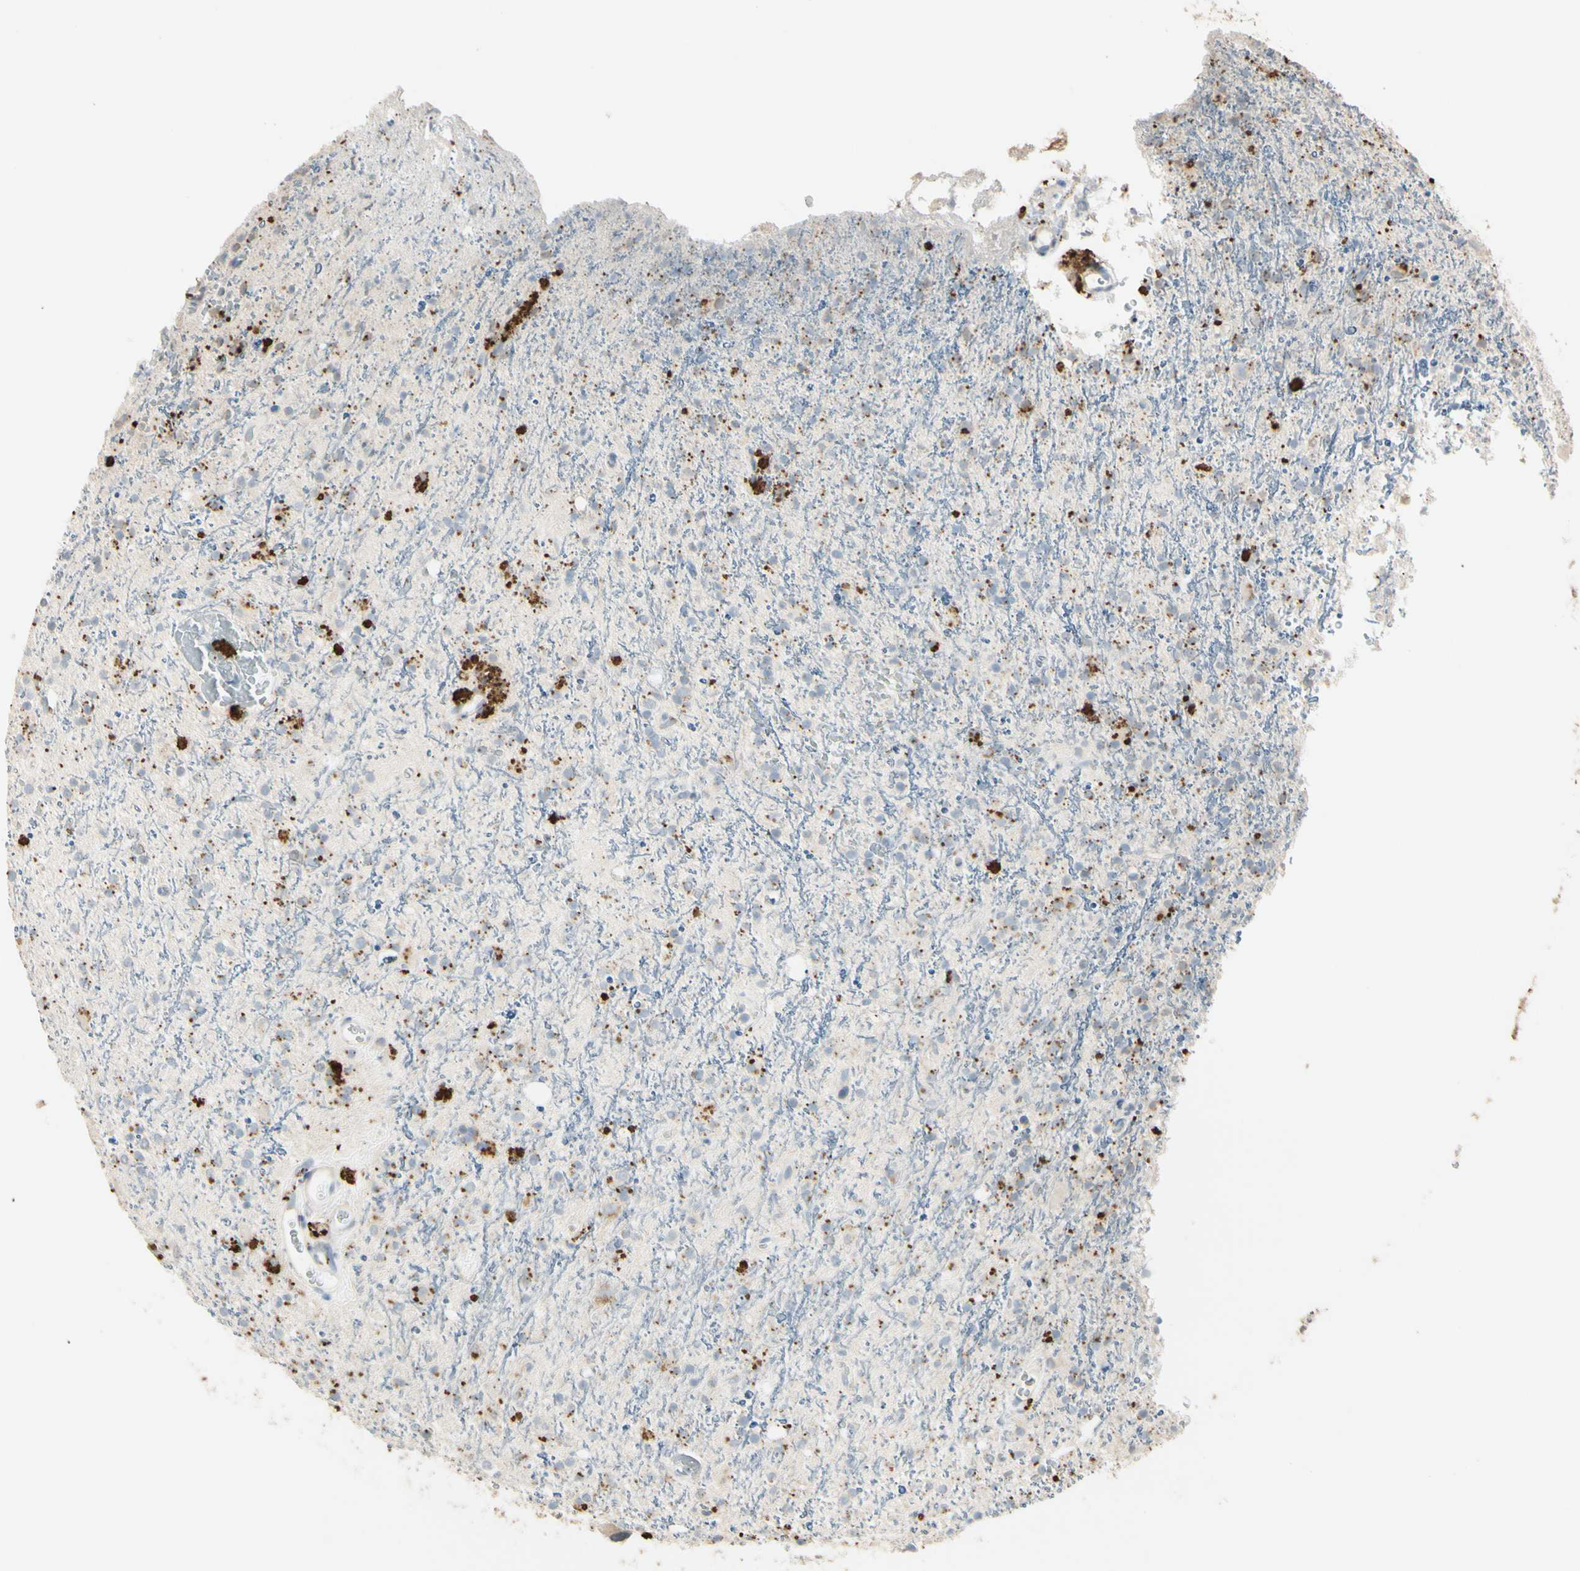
{"staining": {"intensity": "weak", "quantity": "25%-75%", "location": "cytoplasmic/membranous"}, "tissue": "glioma", "cell_type": "Tumor cells", "image_type": "cancer", "snomed": [{"axis": "morphology", "description": "Glioma, malignant, High grade"}, {"axis": "topography", "description": "Brain"}], "caption": "Immunohistochemical staining of glioma displays low levels of weak cytoplasmic/membranous positivity in approximately 25%-75% of tumor cells. (Stains: DAB in brown, nuclei in blue, Microscopy: brightfield microscopy at high magnification).", "gene": "ANGPTL1", "patient": {"sex": "male", "age": 47}}